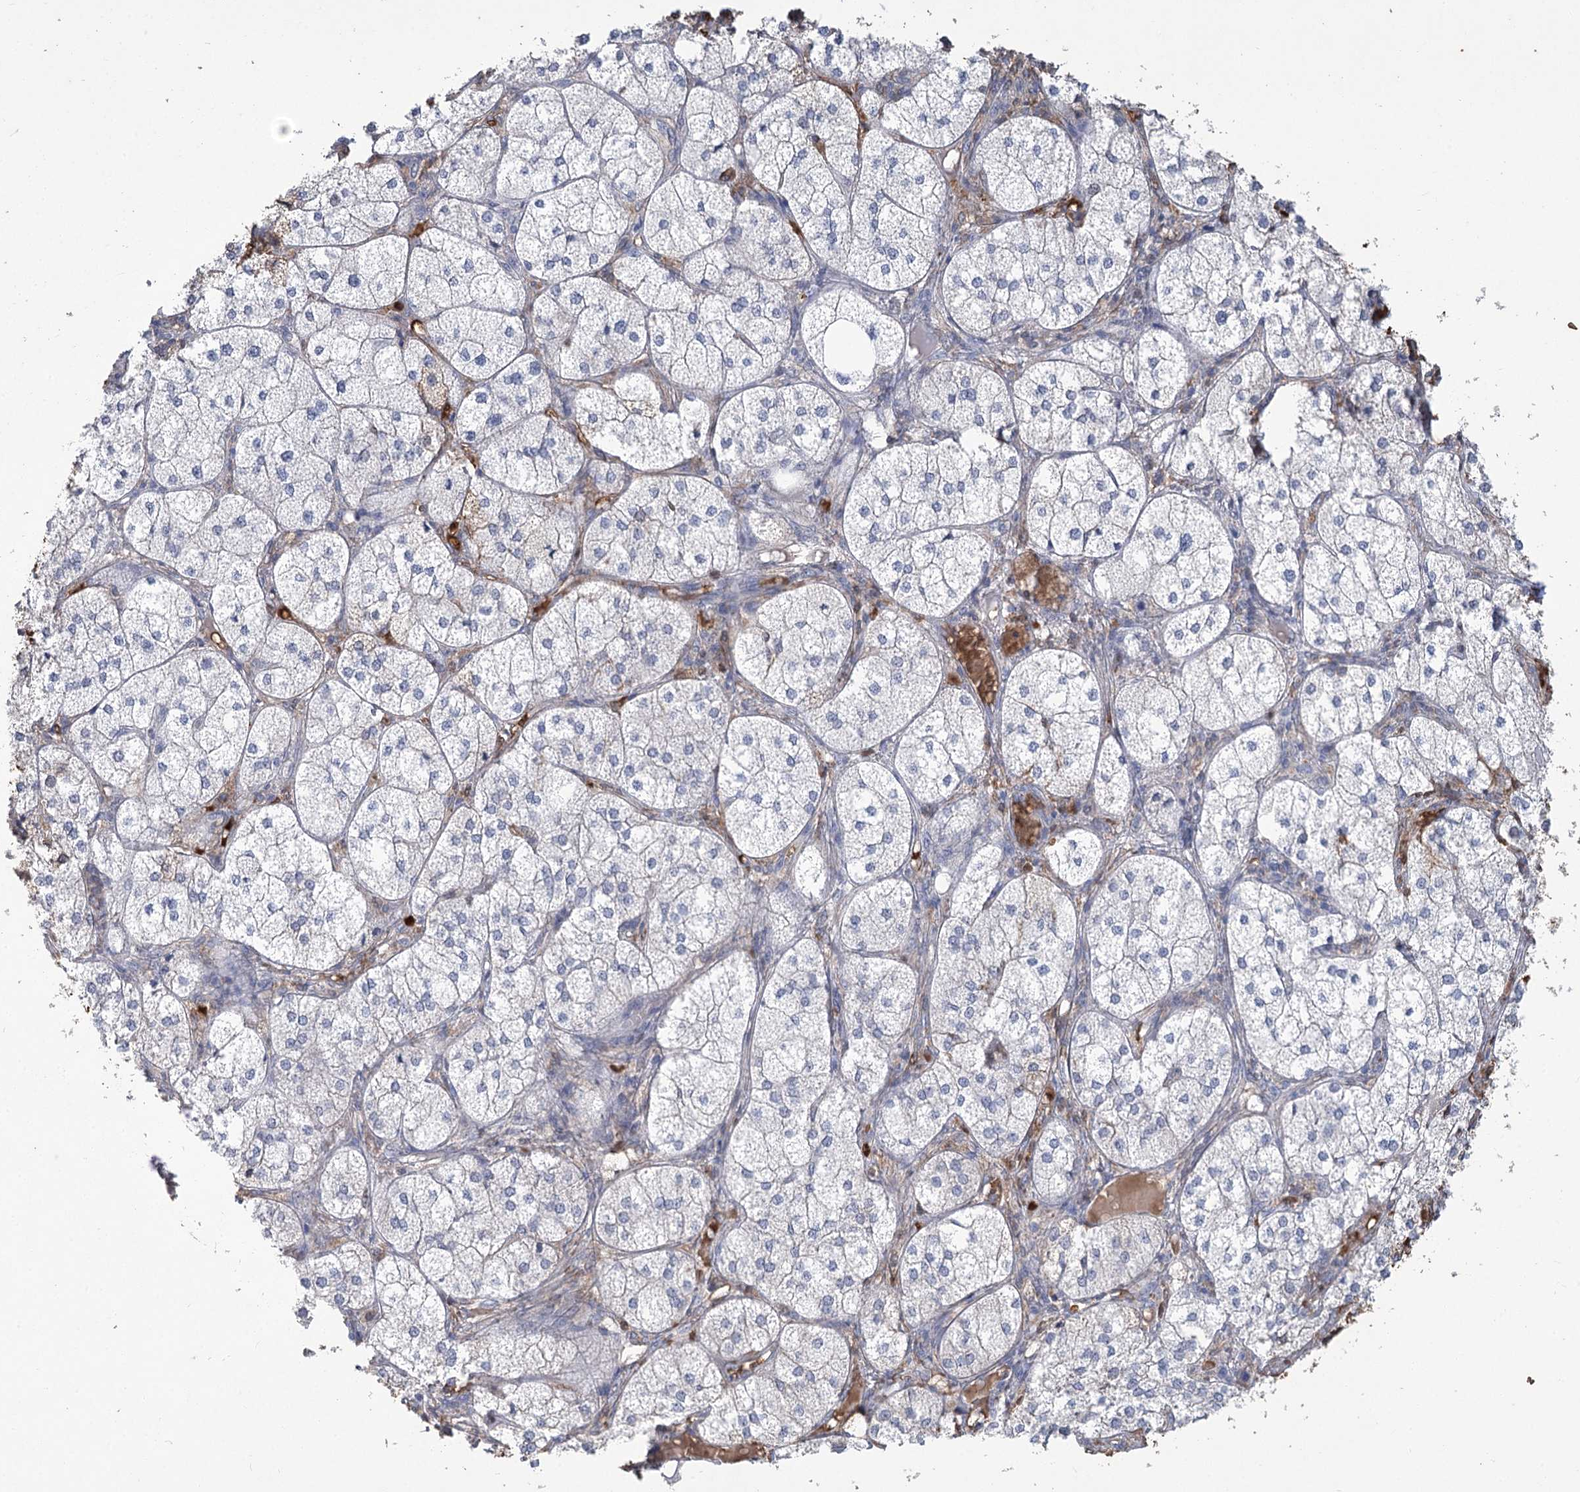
{"staining": {"intensity": "negative", "quantity": "none", "location": "none"}, "tissue": "adrenal gland", "cell_type": "Glandular cells", "image_type": "normal", "snomed": [{"axis": "morphology", "description": "Normal tissue, NOS"}, {"axis": "topography", "description": "Adrenal gland"}], "caption": "This histopathology image is of benign adrenal gland stained with immunohistochemistry to label a protein in brown with the nuclei are counter-stained blue. There is no staining in glandular cells.", "gene": "HBA1", "patient": {"sex": "female", "age": 61}}